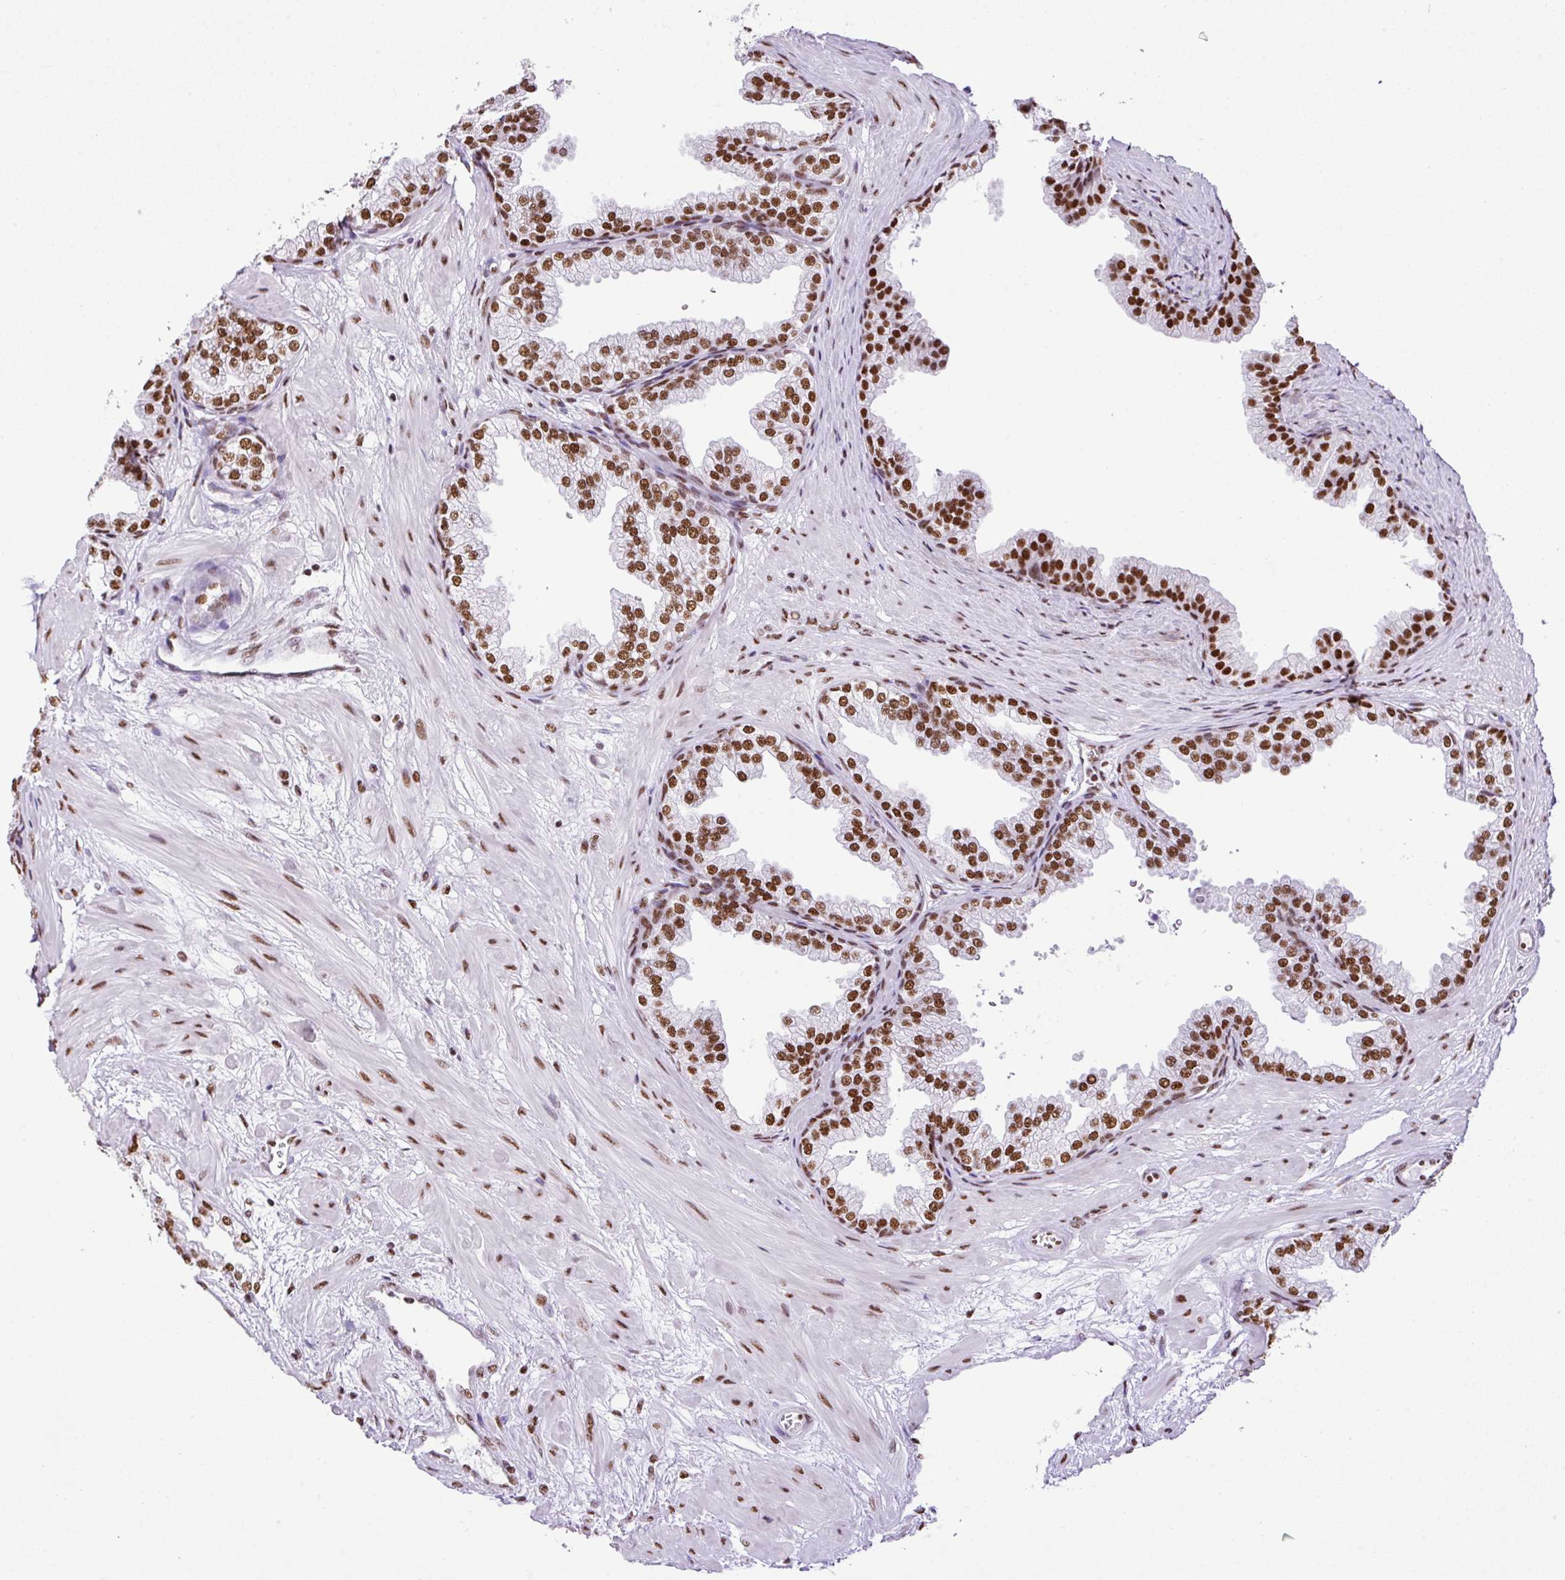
{"staining": {"intensity": "strong", "quantity": ">75%", "location": "nuclear"}, "tissue": "prostate", "cell_type": "Glandular cells", "image_type": "normal", "snomed": [{"axis": "morphology", "description": "Normal tissue, NOS"}, {"axis": "topography", "description": "Prostate"}], "caption": "Immunohistochemistry image of normal prostate: prostate stained using immunohistochemistry reveals high levels of strong protein expression localized specifically in the nuclear of glandular cells, appearing as a nuclear brown color.", "gene": "RARG", "patient": {"sex": "male", "age": 37}}